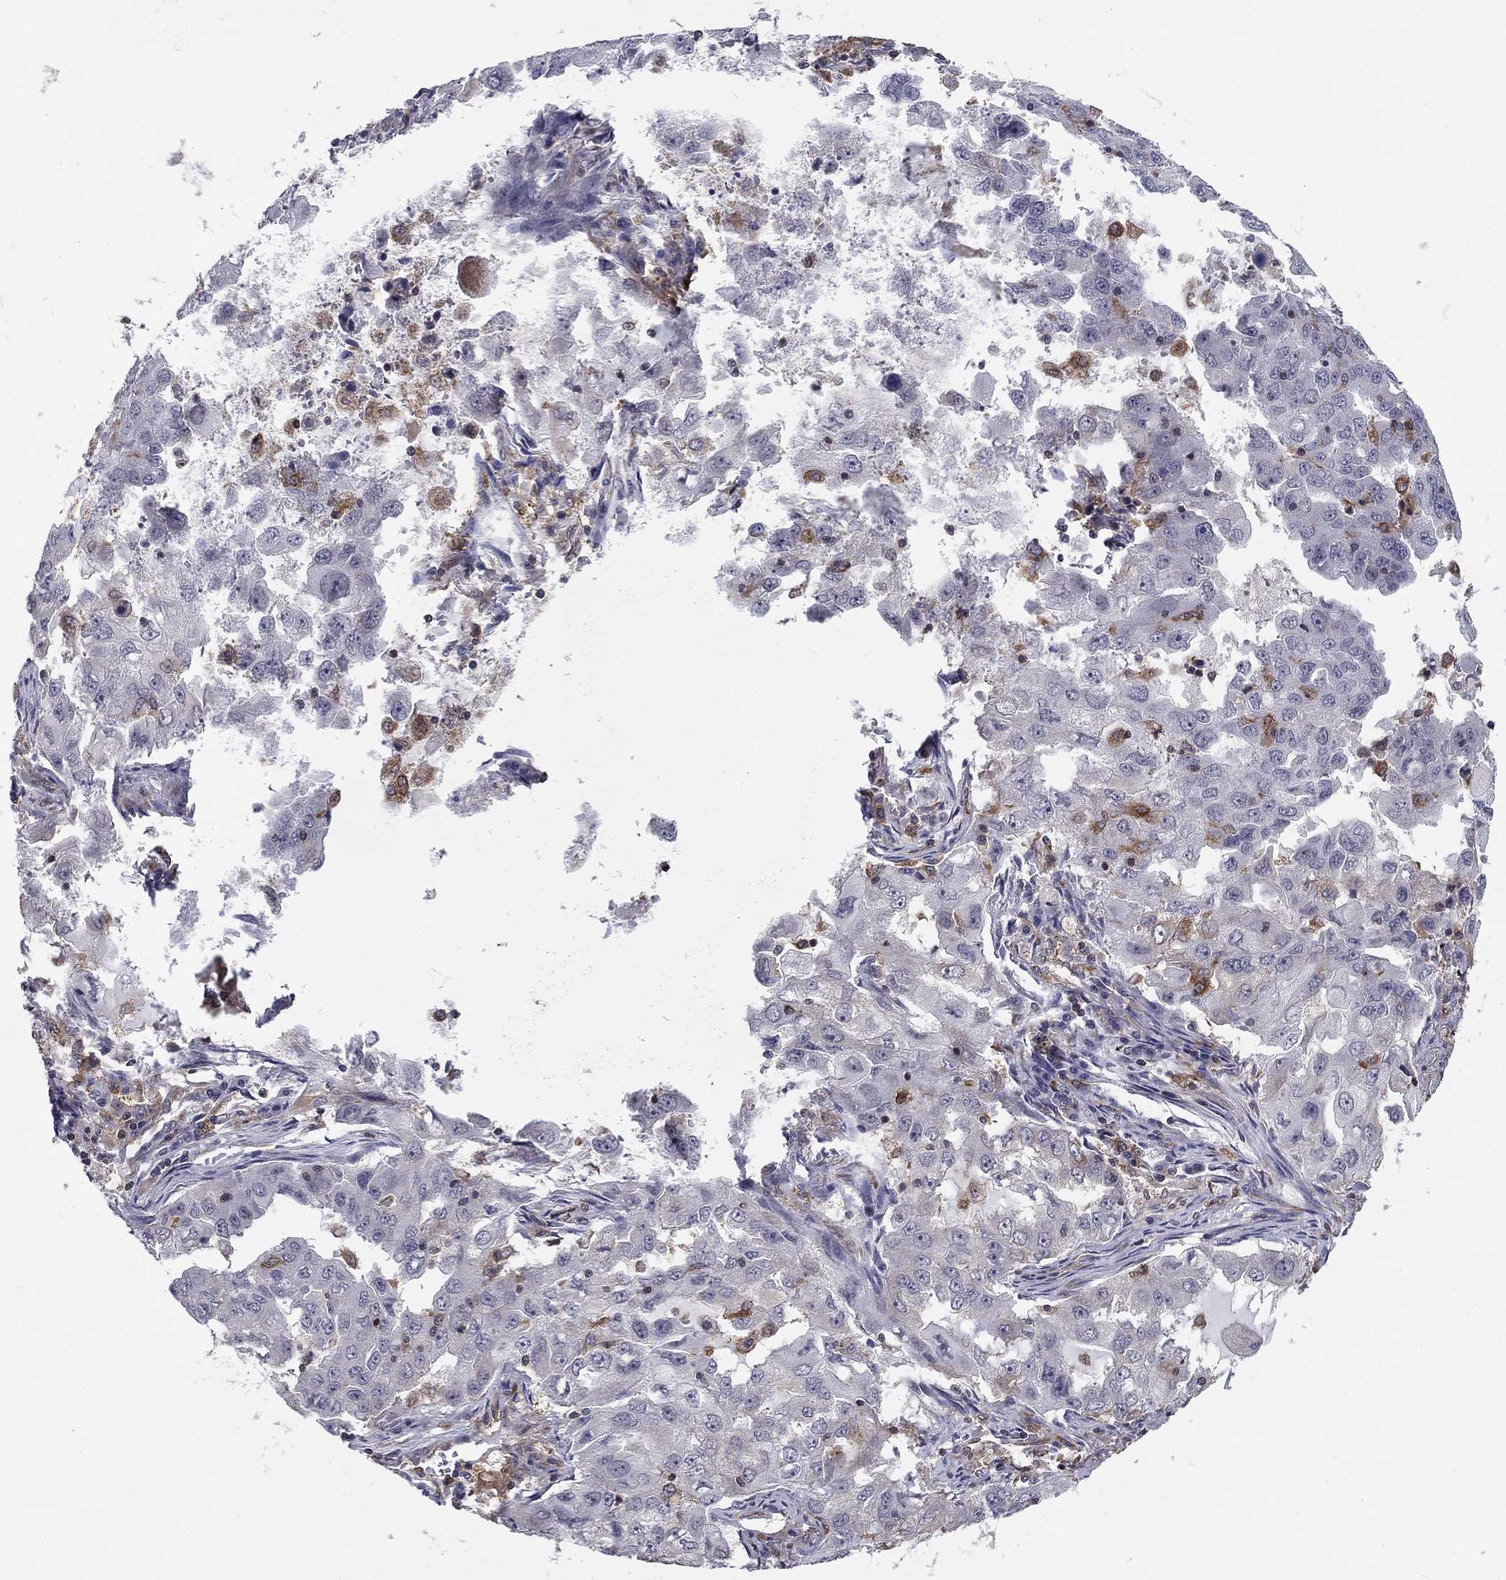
{"staining": {"intensity": "weak", "quantity": "<25%", "location": "cytoplasmic/membranous"}, "tissue": "lung cancer", "cell_type": "Tumor cells", "image_type": "cancer", "snomed": [{"axis": "morphology", "description": "Adenocarcinoma, NOS"}, {"axis": "topography", "description": "Lung"}], "caption": "Image shows no significant protein positivity in tumor cells of lung adenocarcinoma.", "gene": "PLCB2", "patient": {"sex": "female", "age": 61}}